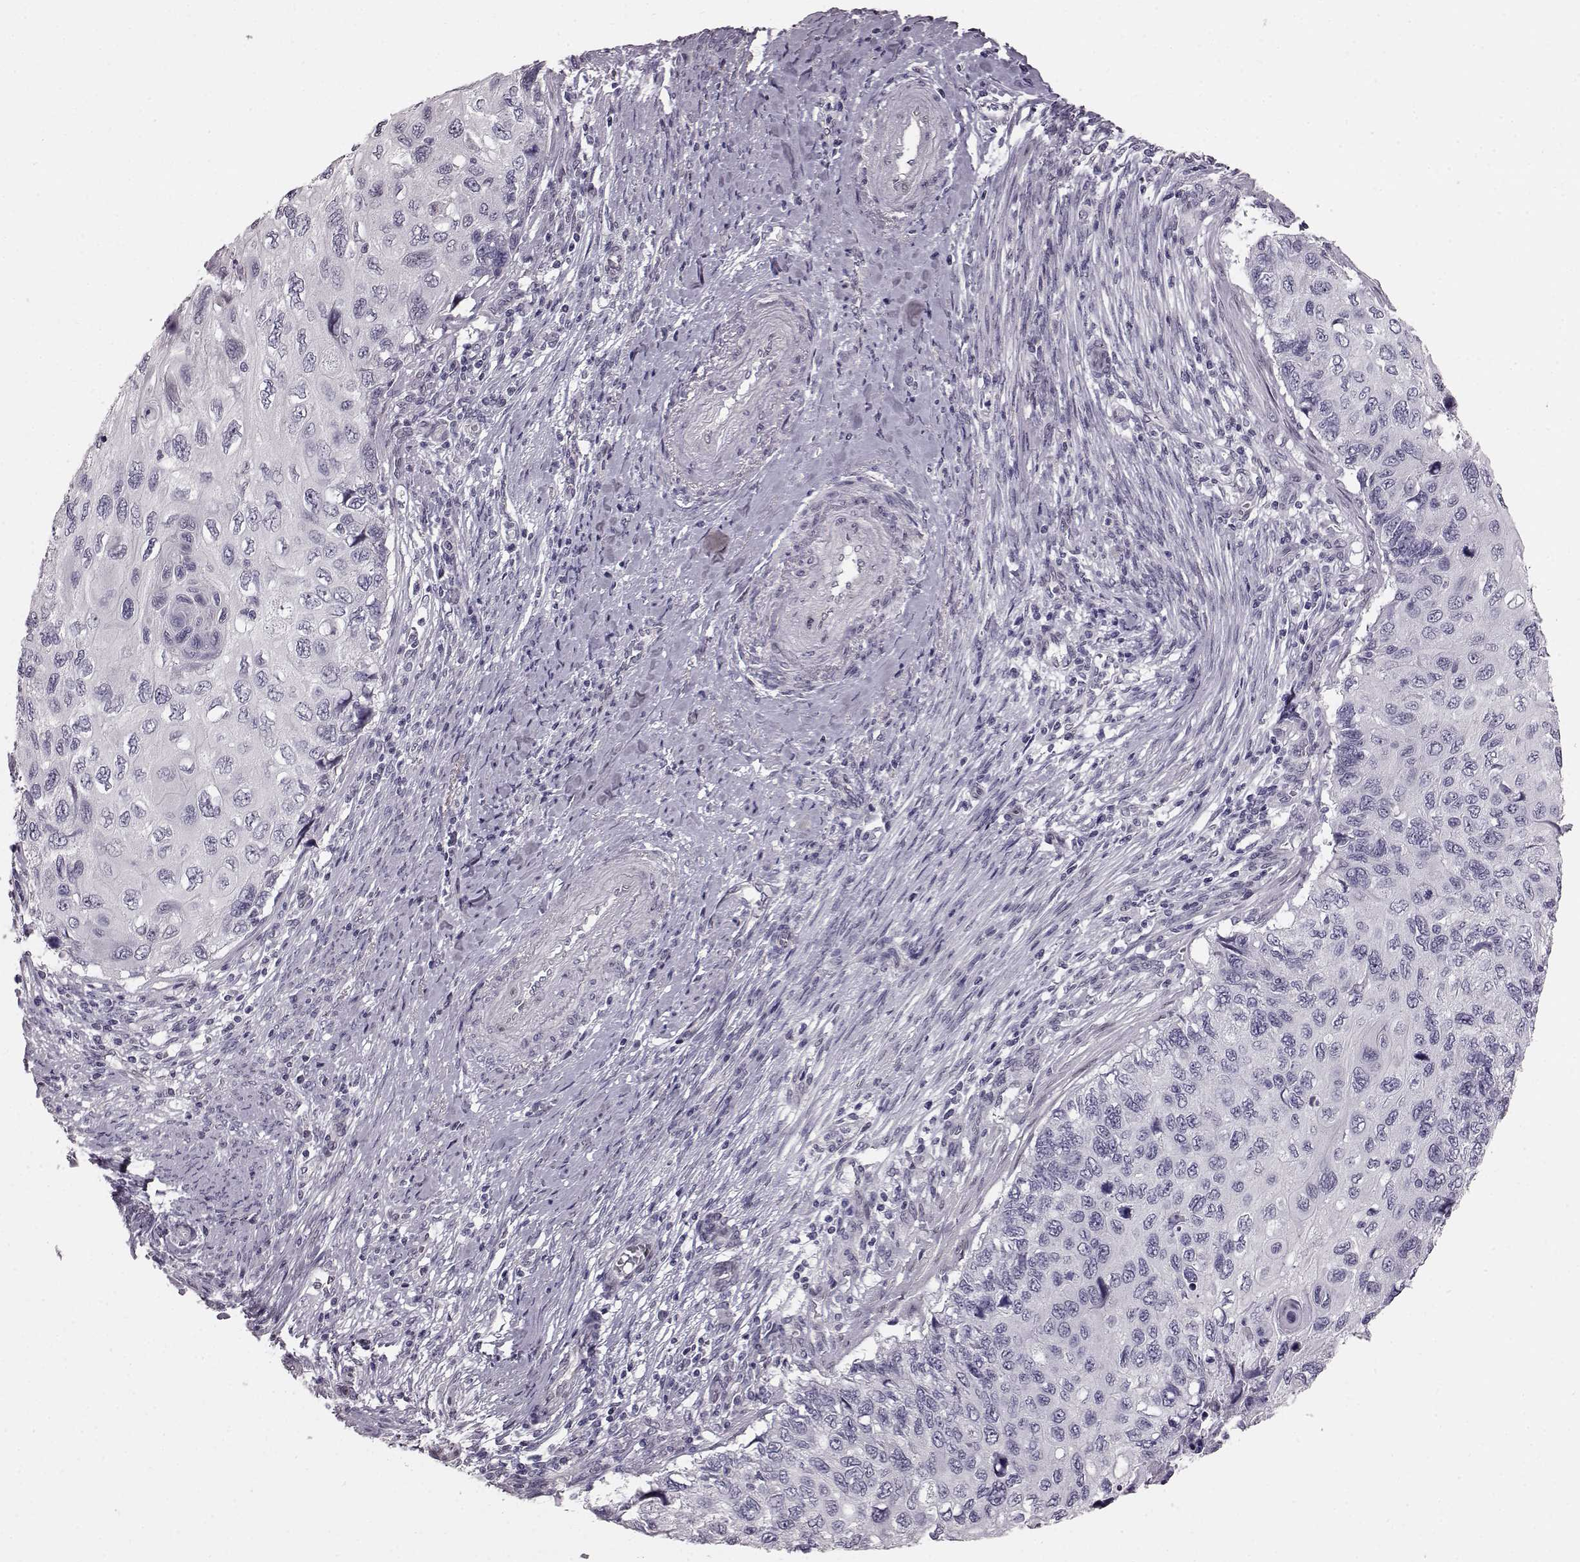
{"staining": {"intensity": "negative", "quantity": "none", "location": "none"}, "tissue": "cervical cancer", "cell_type": "Tumor cells", "image_type": "cancer", "snomed": [{"axis": "morphology", "description": "Squamous cell carcinoma, NOS"}, {"axis": "topography", "description": "Cervix"}], "caption": "IHC micrograph of neoplastic tissue: human cervical cancer stained with DAB (3,3'-diaminobenzidine) demonstrates no significant protein staining in tumor cells. (Brightfield microscopy of DAB IHC at high magnification).", "gene": "TCHHL1", "patient": {"sex": "female", "age": 70}}